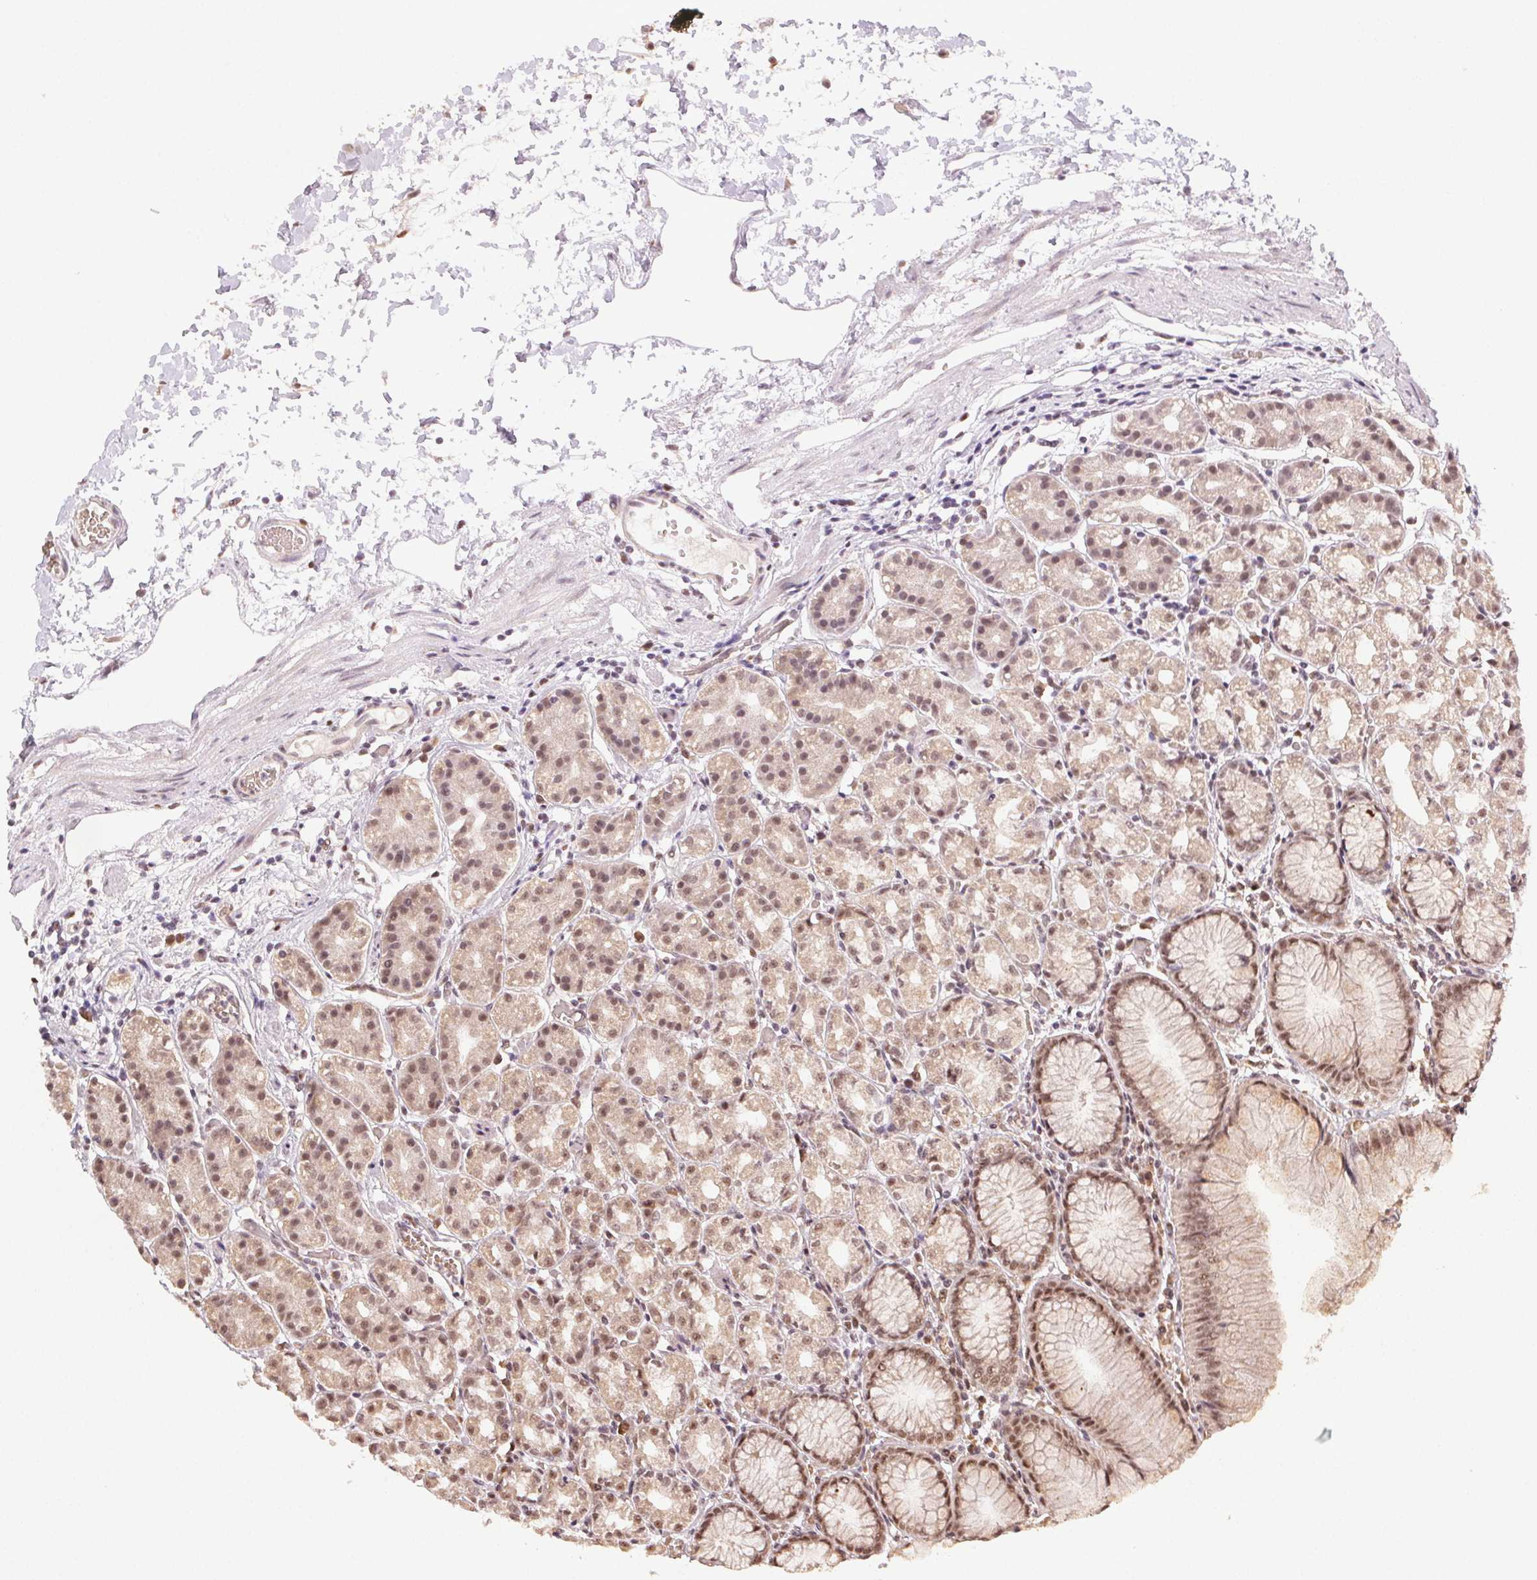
{"staining": {"intensity": "moderate", "quantity": ">75%", "location": "nuclear"}, "tissue": "stomach", "cell_type": "Glandular cells", "image_type": "normal", "snomed": [{"axis": "morphology", "description": "Normal tissue, NOS"}, {"axis": "topography", "description": "Stomach"}], "caption": "A brown stain shows moderate nuclear positivity of a protein in glandular cells of benign stomach. (DAB IHC with brightfield microscopy, high magnification).", "gene": "TREML4", "patient": {"sex": "female", "age": 57}}